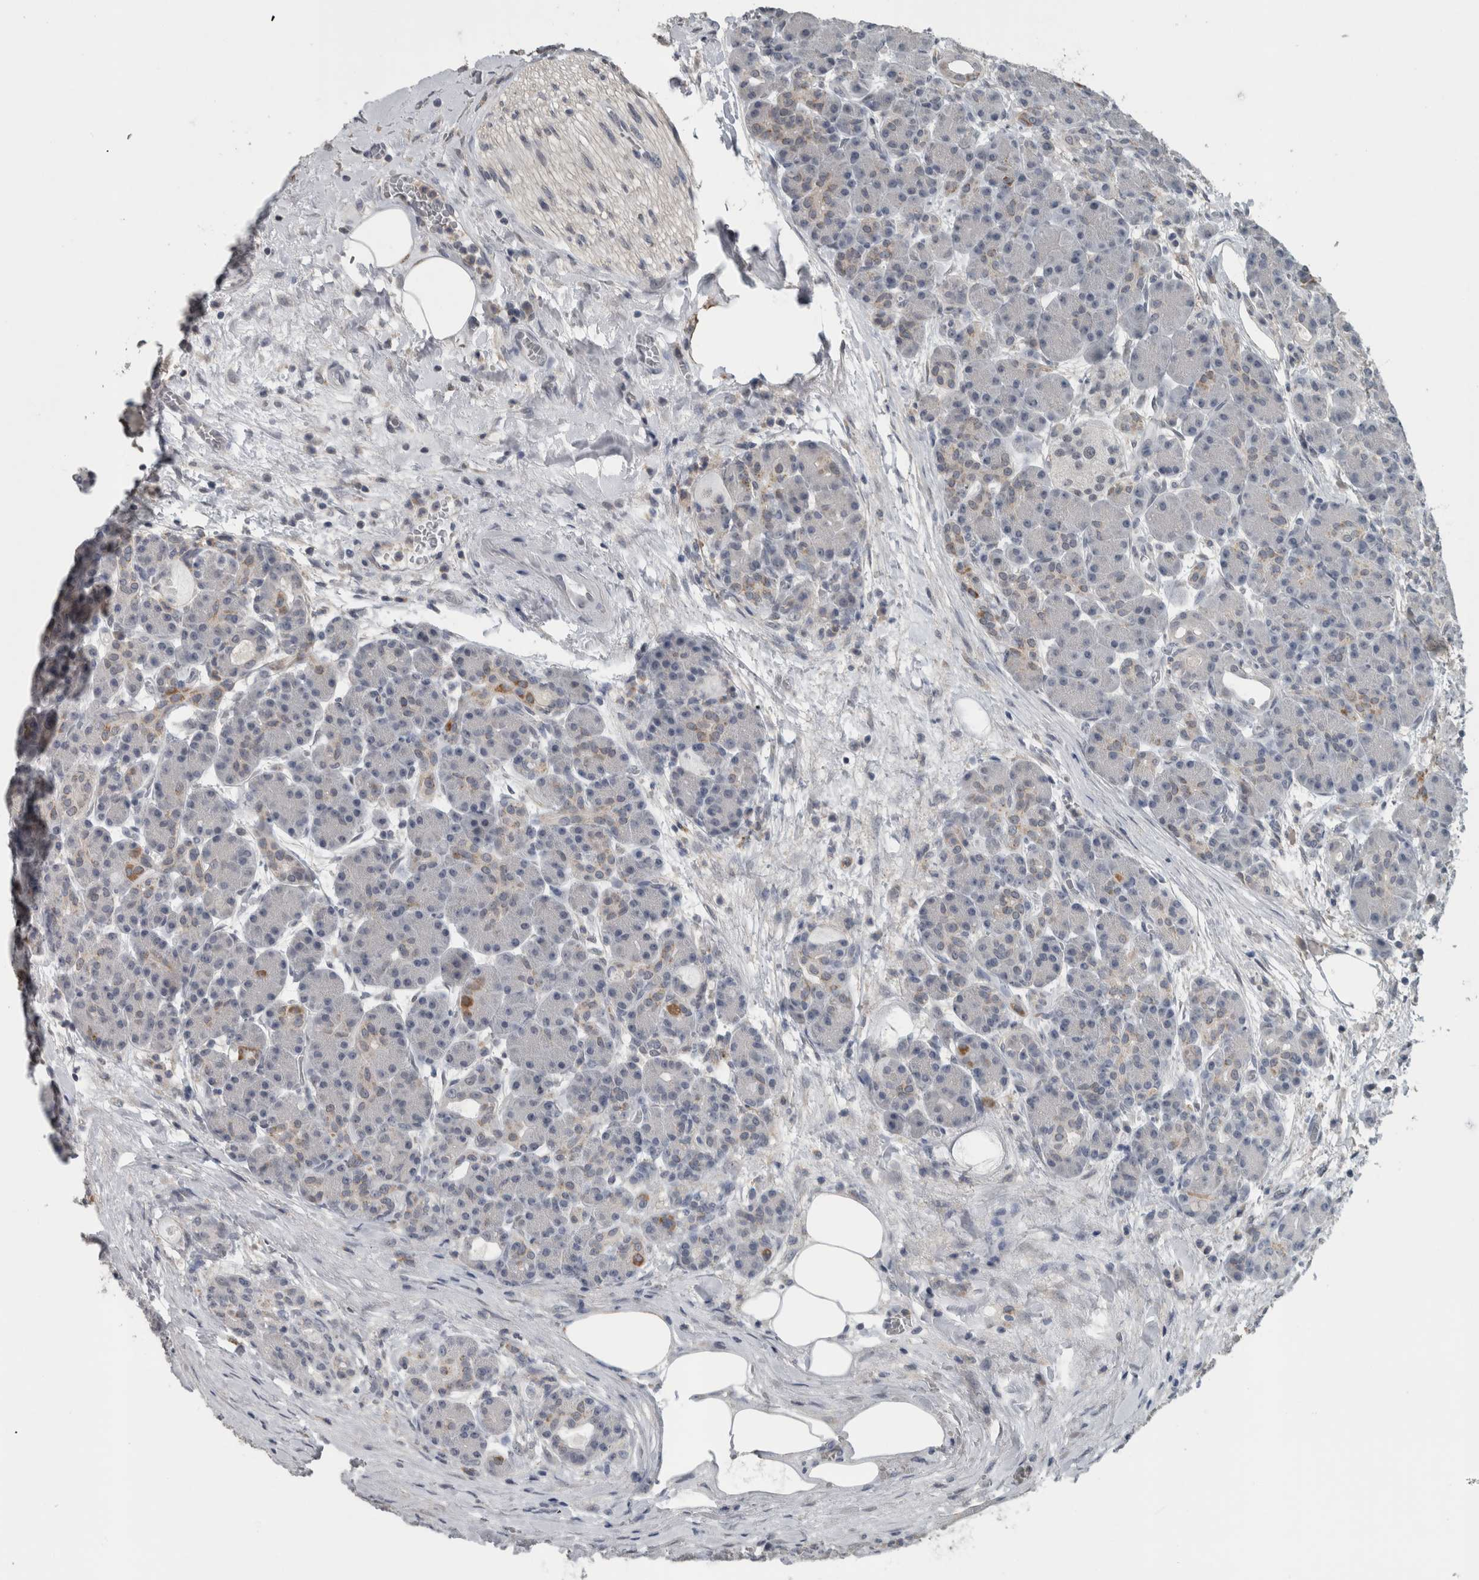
{"staining": {"intensity": "moderate", "quantity": "<25%", "location": "cytoplasmic/membranous"}, "tissue": "pancreas", "cell_type": "Exocrine glandular cells", "image_type": "normal", "snomed": [{"axis": "morphology", "description": "Normal tissue, NOS"}, {"axis": "topography", "description": "Pancreas"}], "caption": "IHC (DAB) staining of unremarkable human pancreas shows moderate cytoplasmic/membranous protein expression in approximately <25% of exocrine glandular cells.", "gene": "ACSF2", "patient": {"sex": "male", "age": 63}}